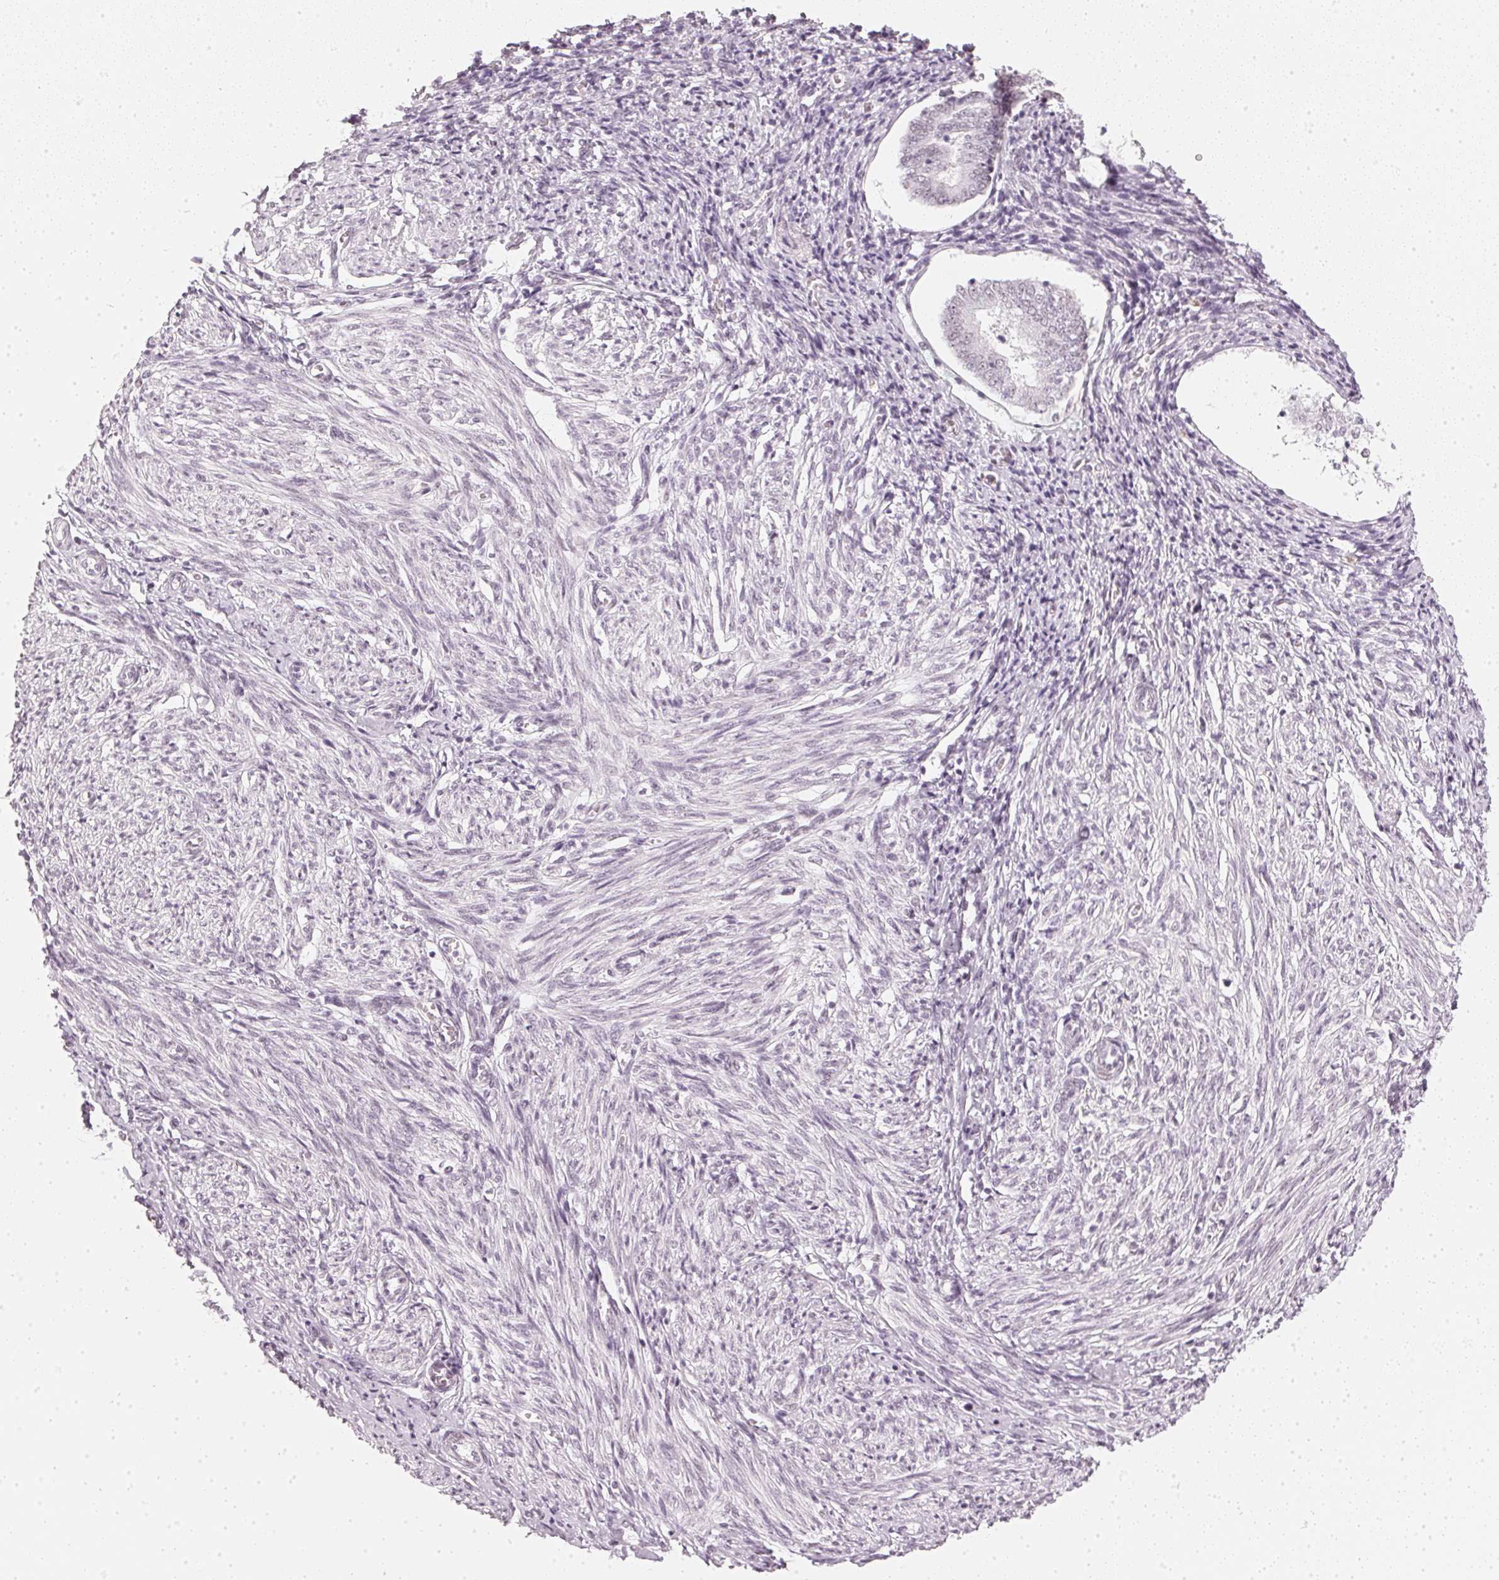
{"staining": {"intensity": "negative", "quantity": "none", "location": "none"}, "tissue": "endometrium", "cell_type": "Cells in endometrial stroma", "image_type": "normal", "snomed": [{"axis": "morphology", "description": "Normal tissue, NOS"}, {"axis": "topography", "description": "Endometrium"}], "caption": "High magnification brightfield microscopy of benign endometrium stained with DAB (brown) and counterstained with hematoxylin (blue): cells in endometrial stroma show no significant expression. (DAB (3,3'-diaminobenzidine) immunohistochemistry, high magnification).", "gene": "DNAJC6", "patient": {"sex": "female", "age": 50}}